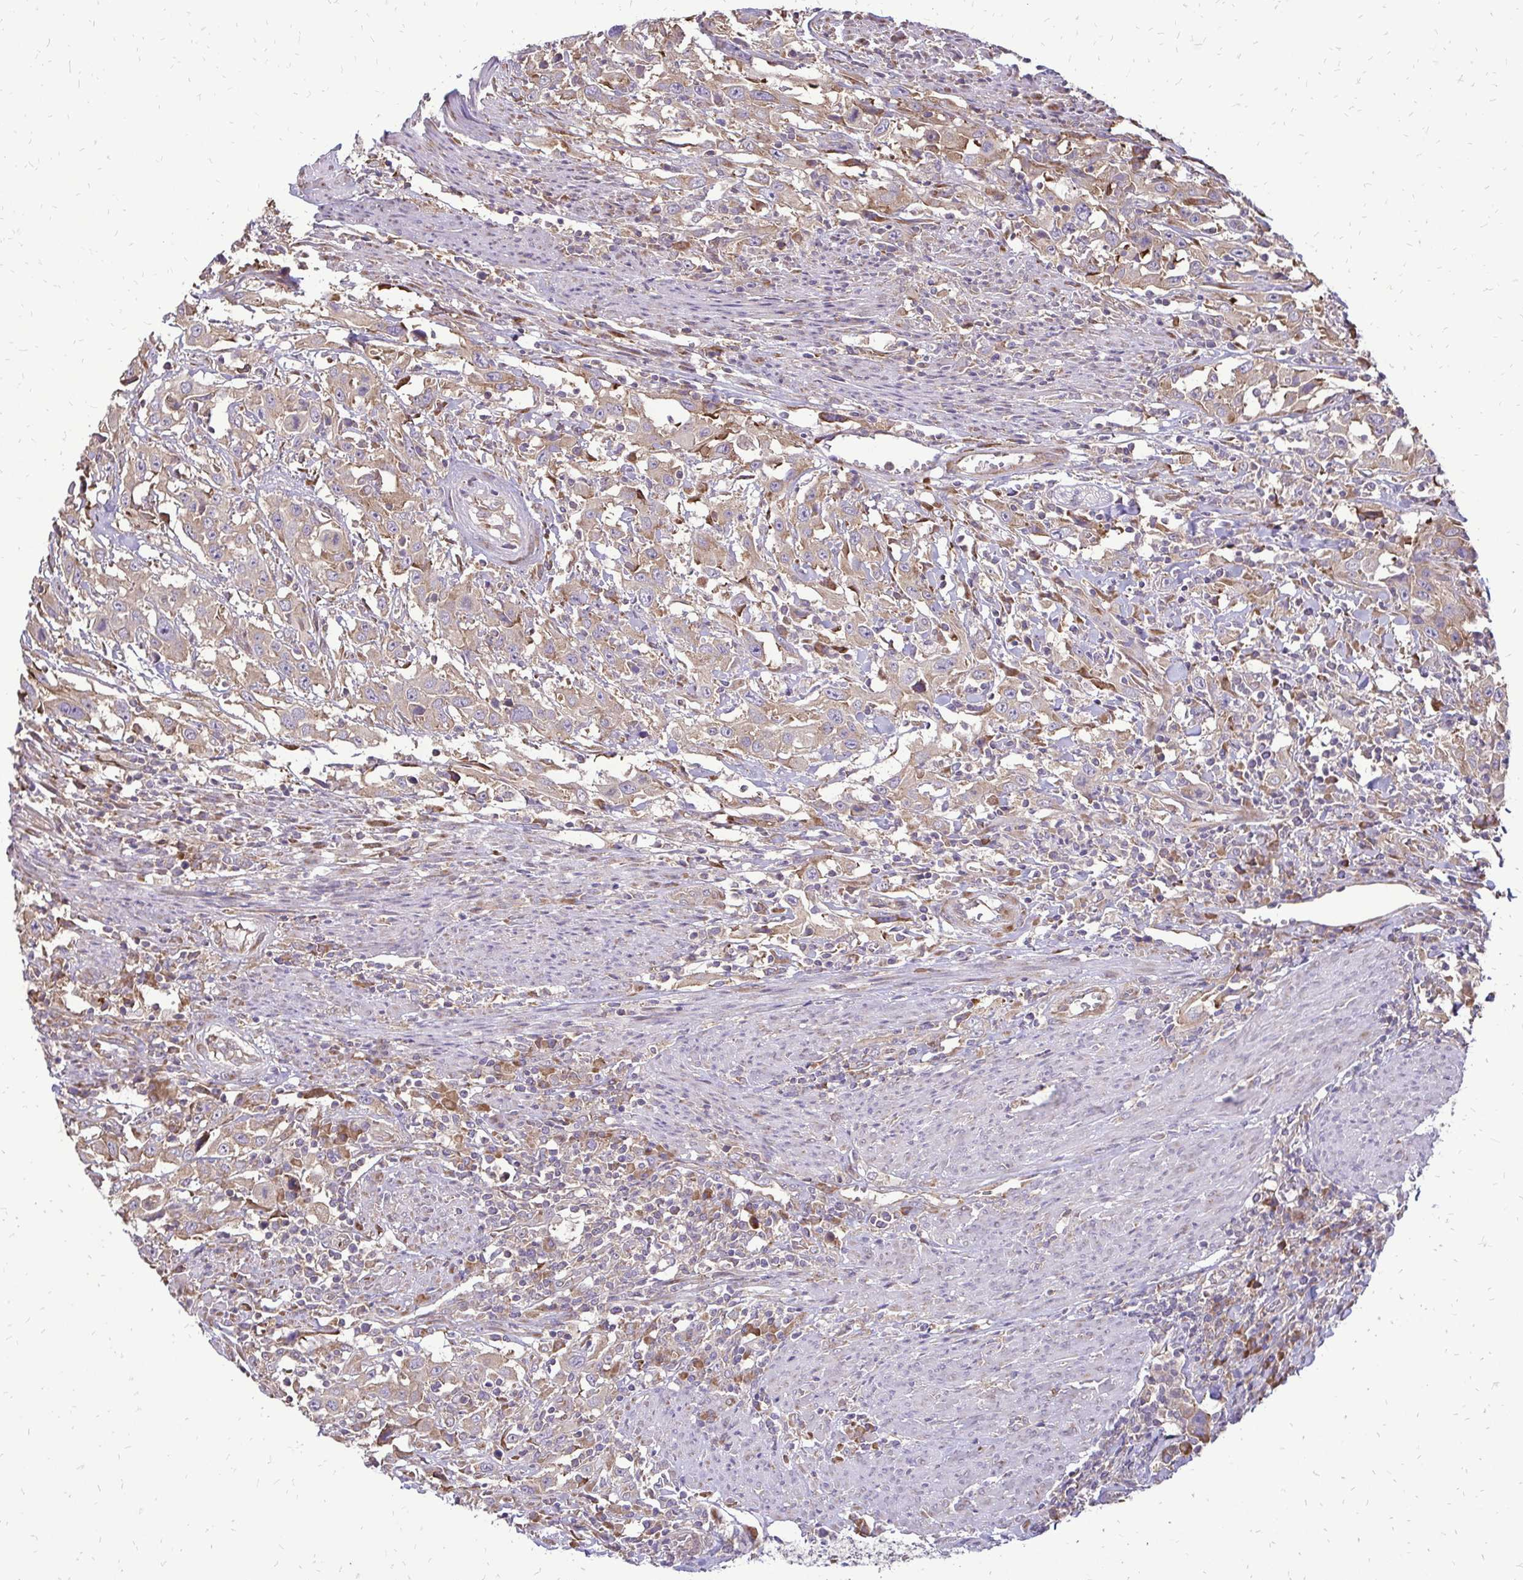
{"staining": {"intensity": "moderate", "quantity": "25%-75%", "location": "cytoplasmic/membranous"}, "tissue": "urothelial cancer", "cell_type": "Tumor cells", "image_type": "cancer", "snomed": [{"axis": "morphology", "description": "Urothelial carcinoma, High grade"}, {"axis": "topography", "description": "Urinary bladder"}], "caption": "Immunohistochemical staining of human urothelial carcinoma (high-grade) reveals moderate cytoplasmic/membranous protein expression in about 25%-75% of tumor cells. Nuclei are stained in blue.", "gene": "RPS3", "patient": {"sex": "male", "age": 61}}